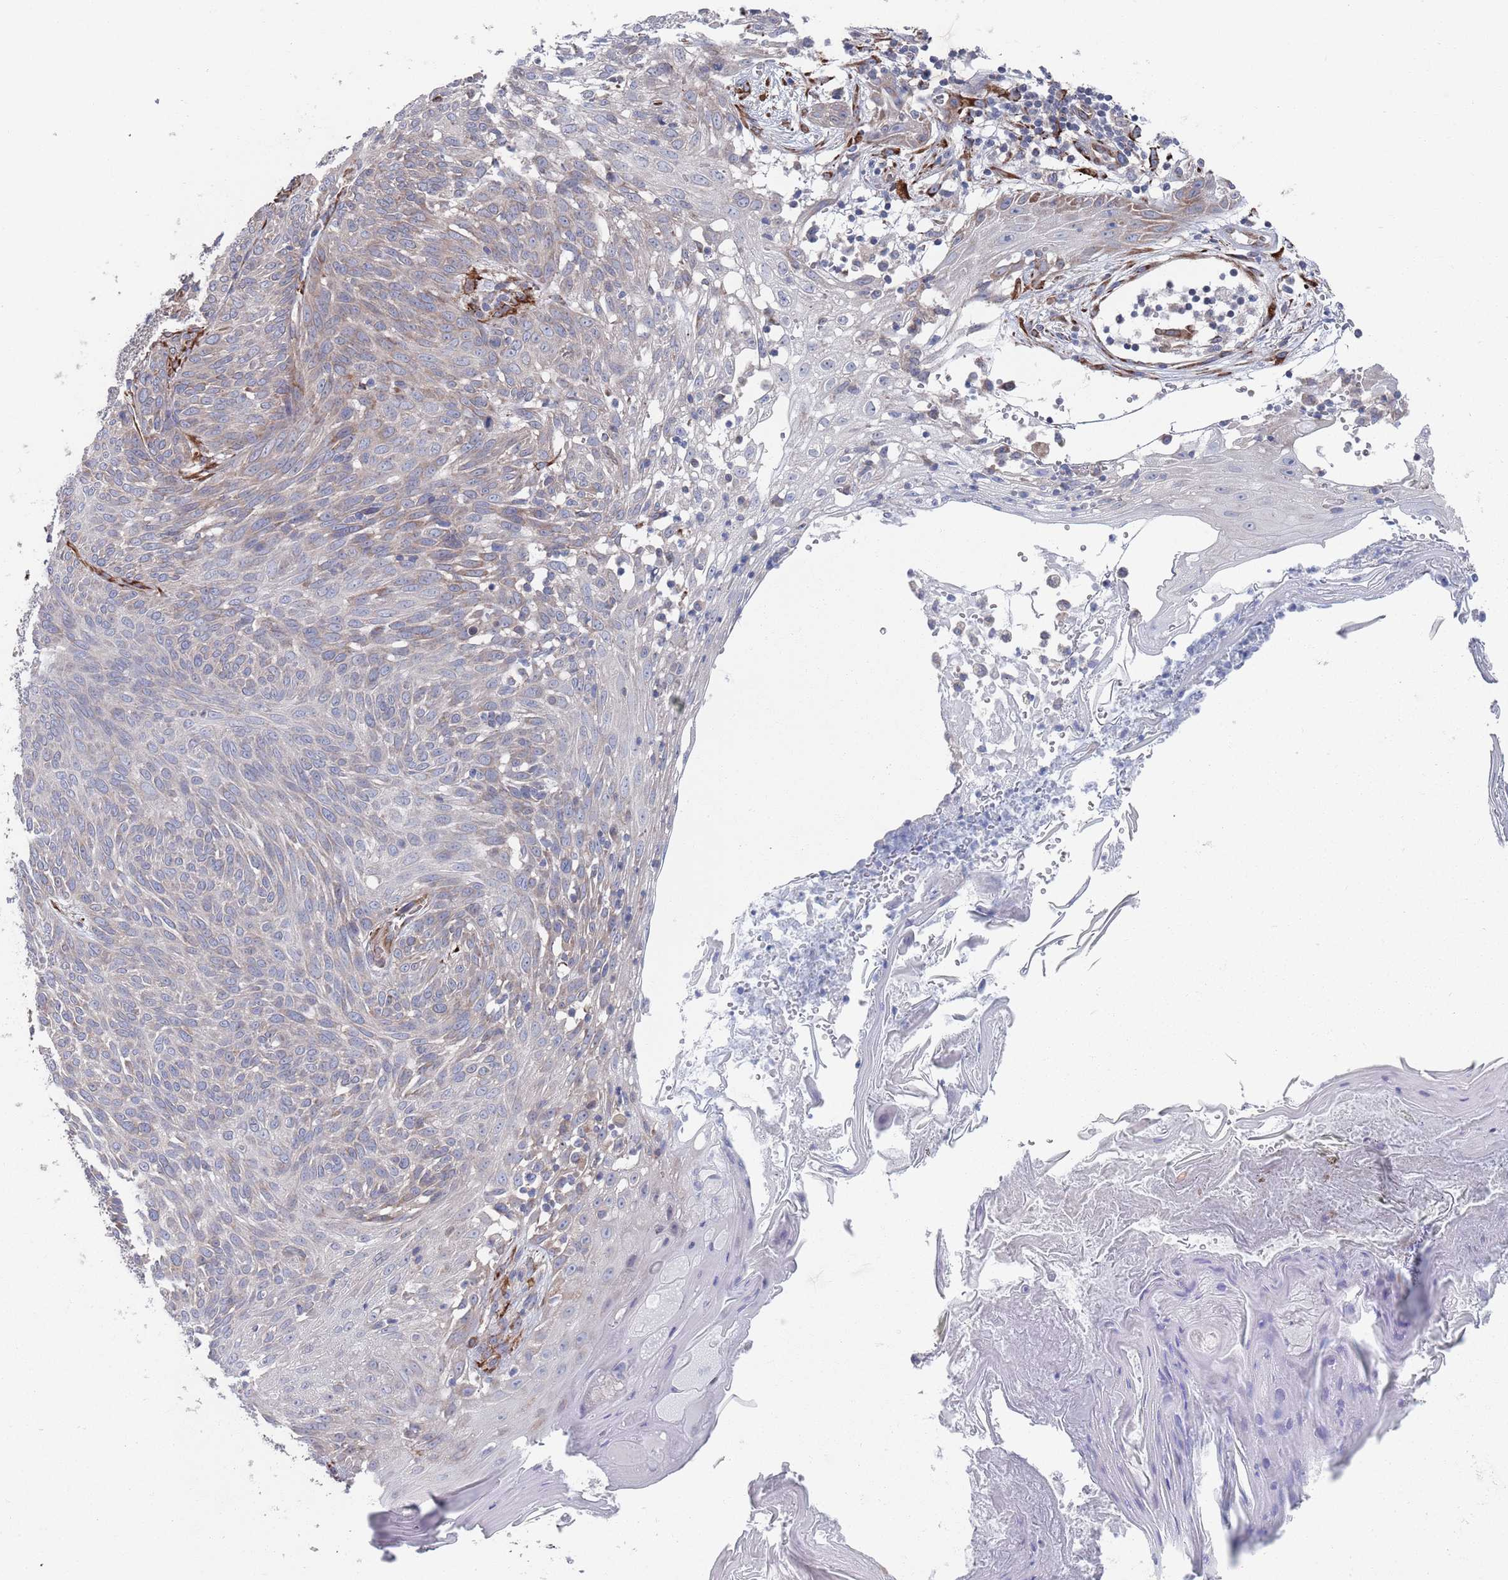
{"staining": {"intensity": "negative", "quantity": "none", "location": "none"}, "tissue": "skin cancer", "cell_type": "Tumor cells", "image_type": "cancer", "snomed": [{"axis": "morphology", "description": "Basal cell carcinoma"}, {"axis": "topography", "description": "Skin"}], "caption": "Immunohistochemical staining of skin basal cell carcinoma exhibits no significant staining in tumor cells.", "gene": "CCDC106", "patient": {"sex": "female", "age": 86}}